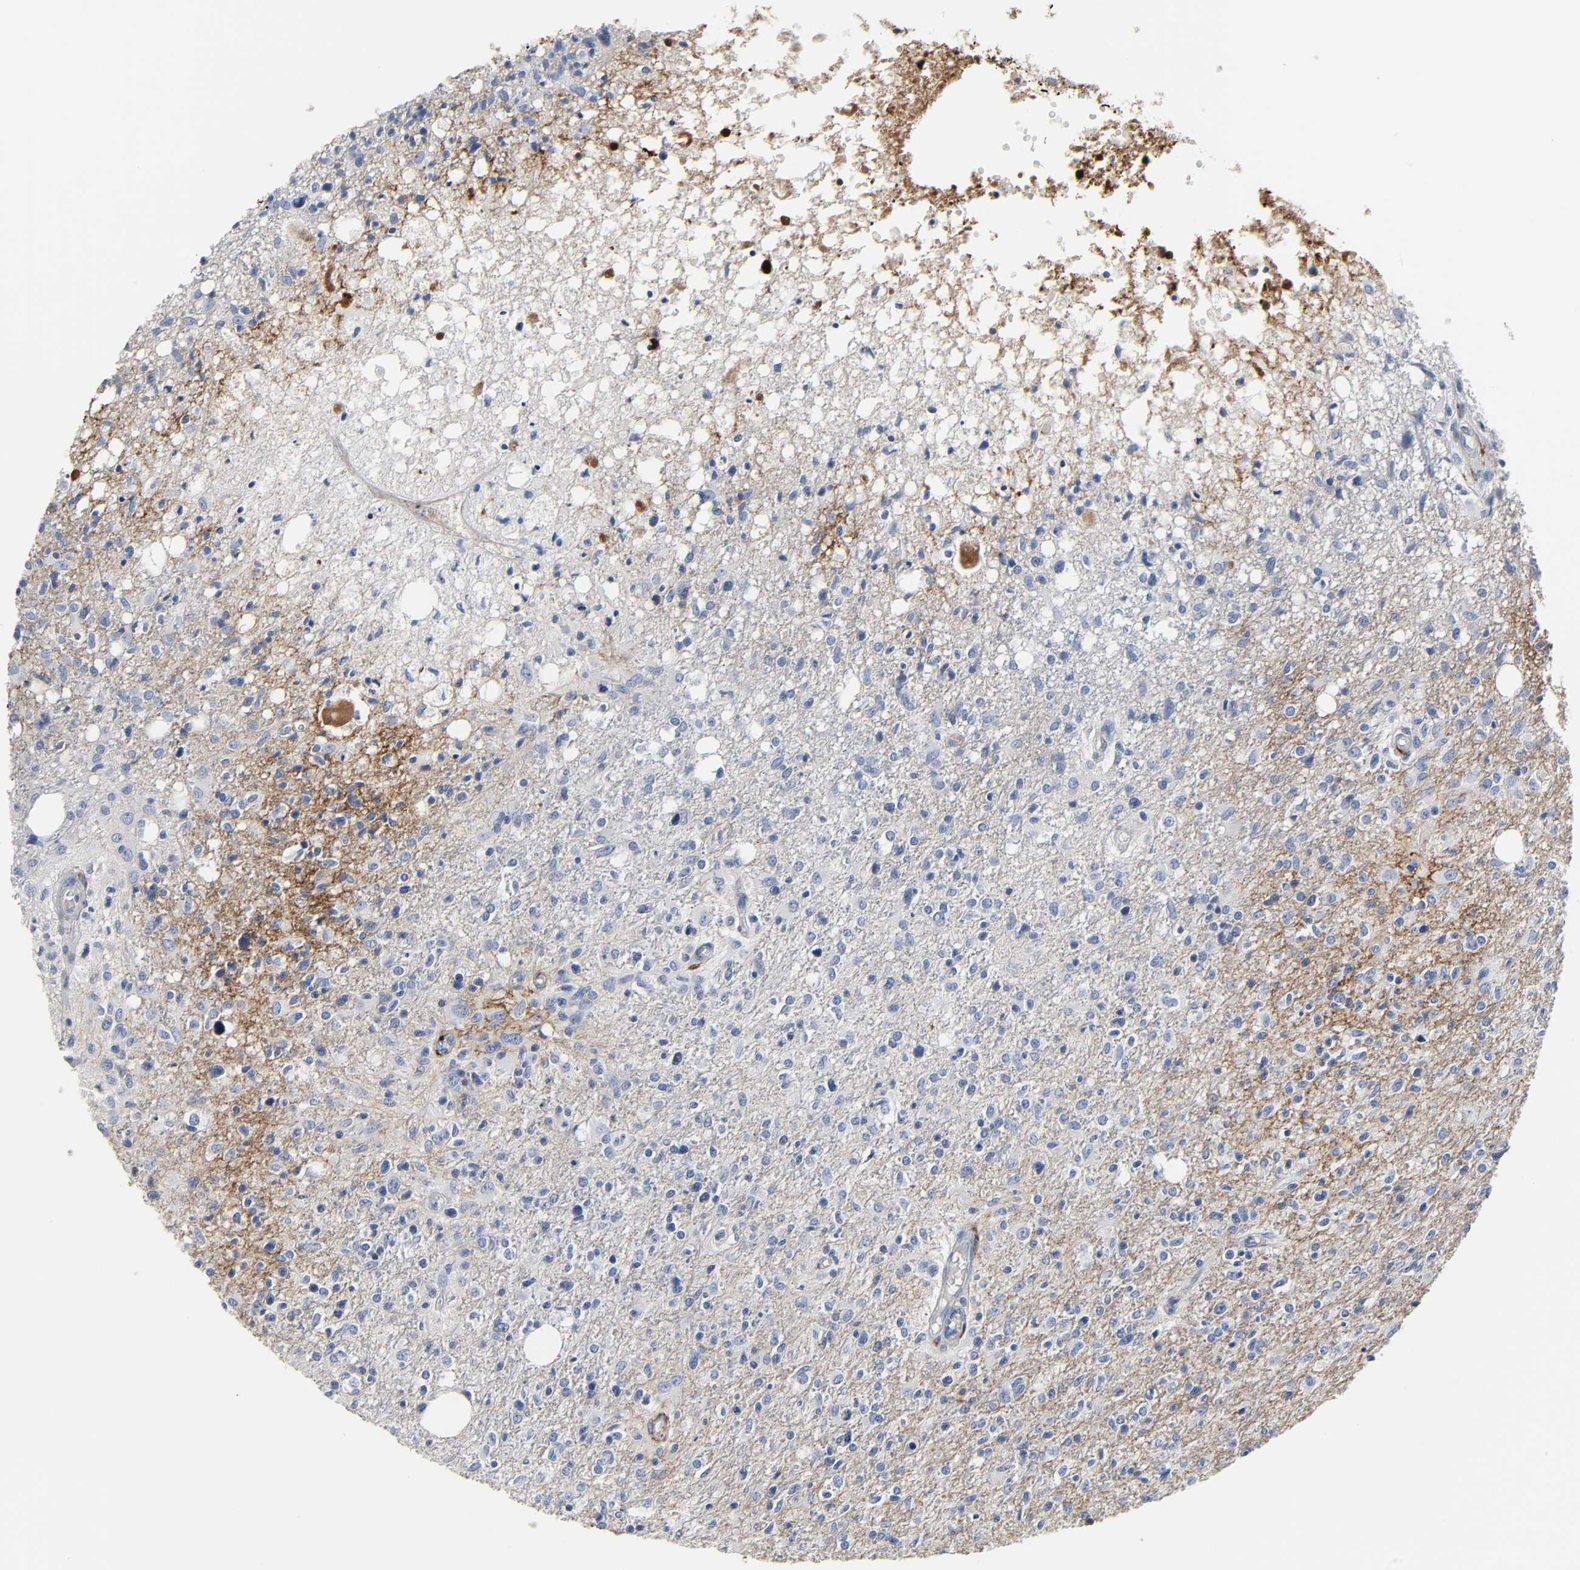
{"staining": {"intensity": "negative", "quantity": "none", "location": "none"}, "tissue": "glioma", "cell_type": "Tumor cells", "image_type": "cancer", "snomed": [{"axis": "morphology", "description": "Glioma, malignant, High grade"}, {"axis": "topography", "description": "Cerebral cortex"}], "caption": "Immunohistochemistry (IHC) photomicrograph of neoplastic tissue: human high-grade glioma (malignant) stained with DAB displays no significant protein expression in tumor cells.", "gene": "FBLN1", "patient": {"sex": "male", "age": 76}}